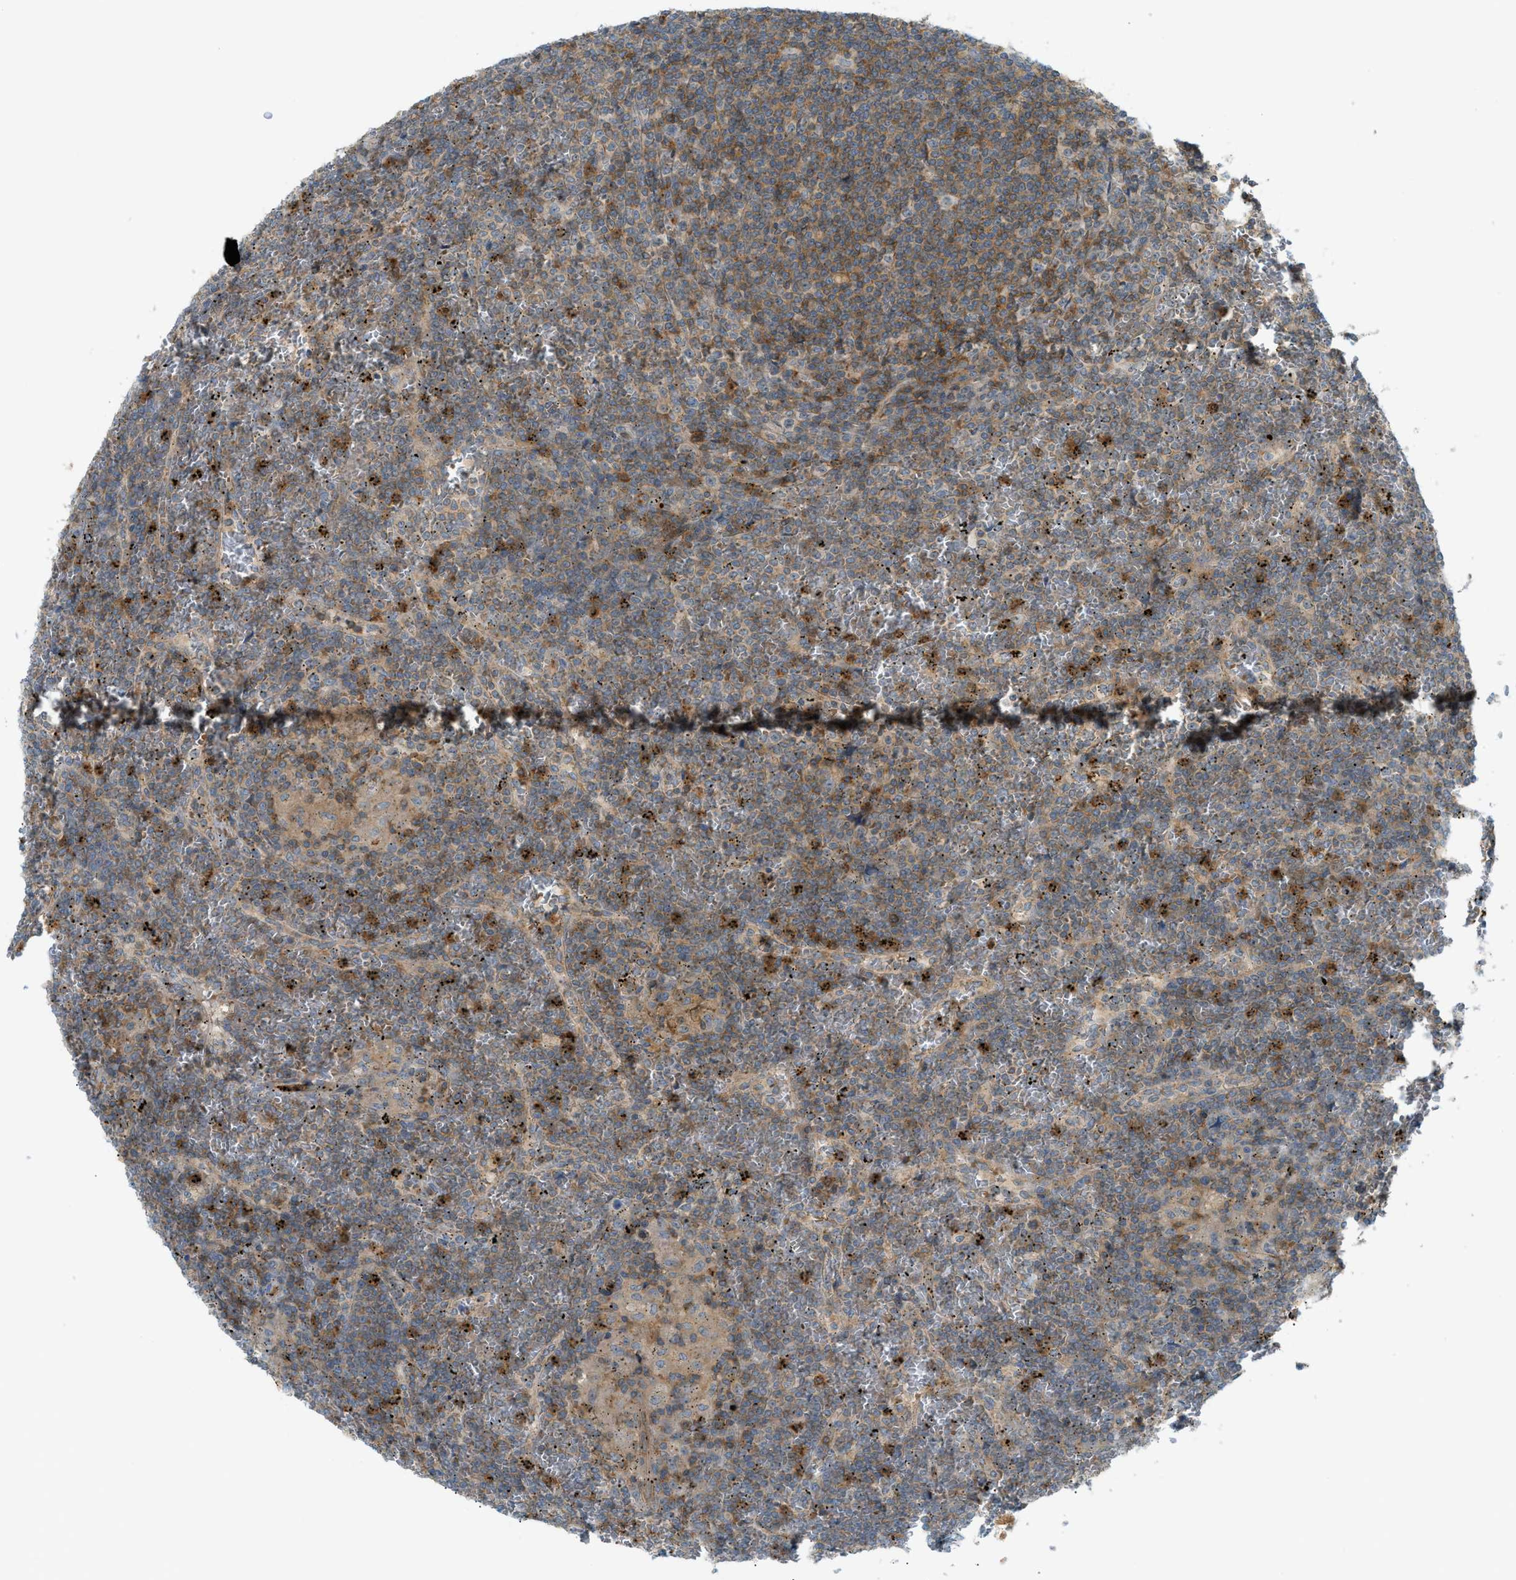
{"staining": {"intensity": "moderate", "quantity": "25%-75%", "location": "cytoplasmic/membranous"}, "tissue": "lymphoma", "cell_type": "Tumor cells", "image_type": "cancer", "snomed": [{"axis": "morphology", "description": "Malignant lymphoma, non-Hodgkin's type, Low grade"}, {"axis": "topography", "description": "Spleen"}], "caption": "Immunohistochemical staining of malignant lymphoma, non-Hodgkin's type (low-grade) shows medium levels of moderate cytoplasmic/membranous positivity in approximately 25%-75% of tumor cells.", "gene": "GRK6", "patient": {"sex": "female", "age": 19}}